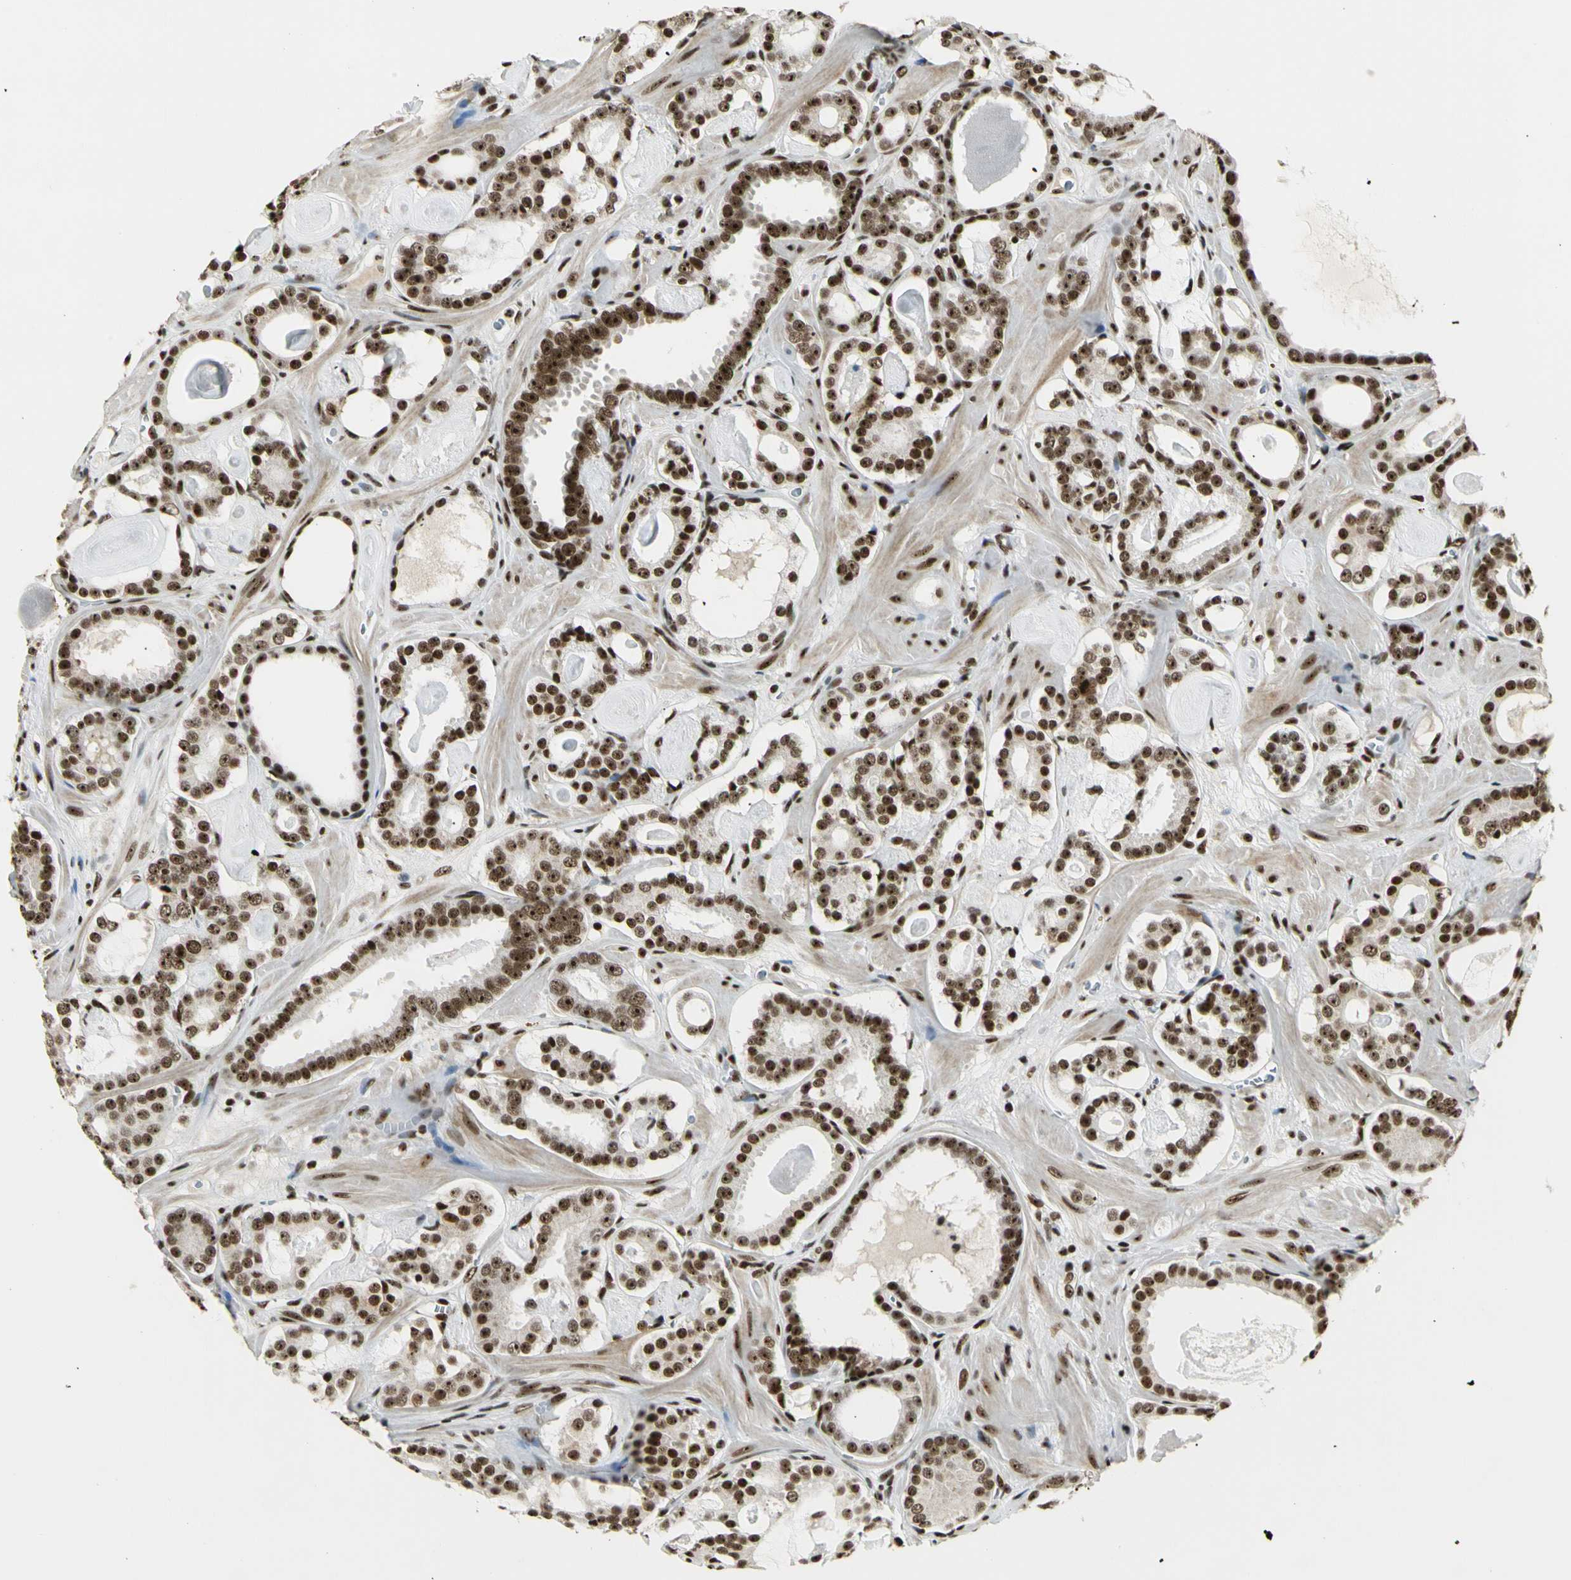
{"staining": {"intensity": "strong", "quantity": ">75%", "location": "nuclear"}, "tissue": "prostate cancer", "cell_type": "Tumor cells", "image_type": "cancer", "snomed": [{"axis": "morphology", "description": "Adenocarcinoma, Low grade"}, {"axis": "topography", "description": "Prostate"}], "caption": "A brown stain shows strong nuclear expression of a protein in human prostate cancer (low-grade adenocarcinoma) tumor cells.", "gene": "UBTF", "patient": {"sex": "male", "age": 57}}